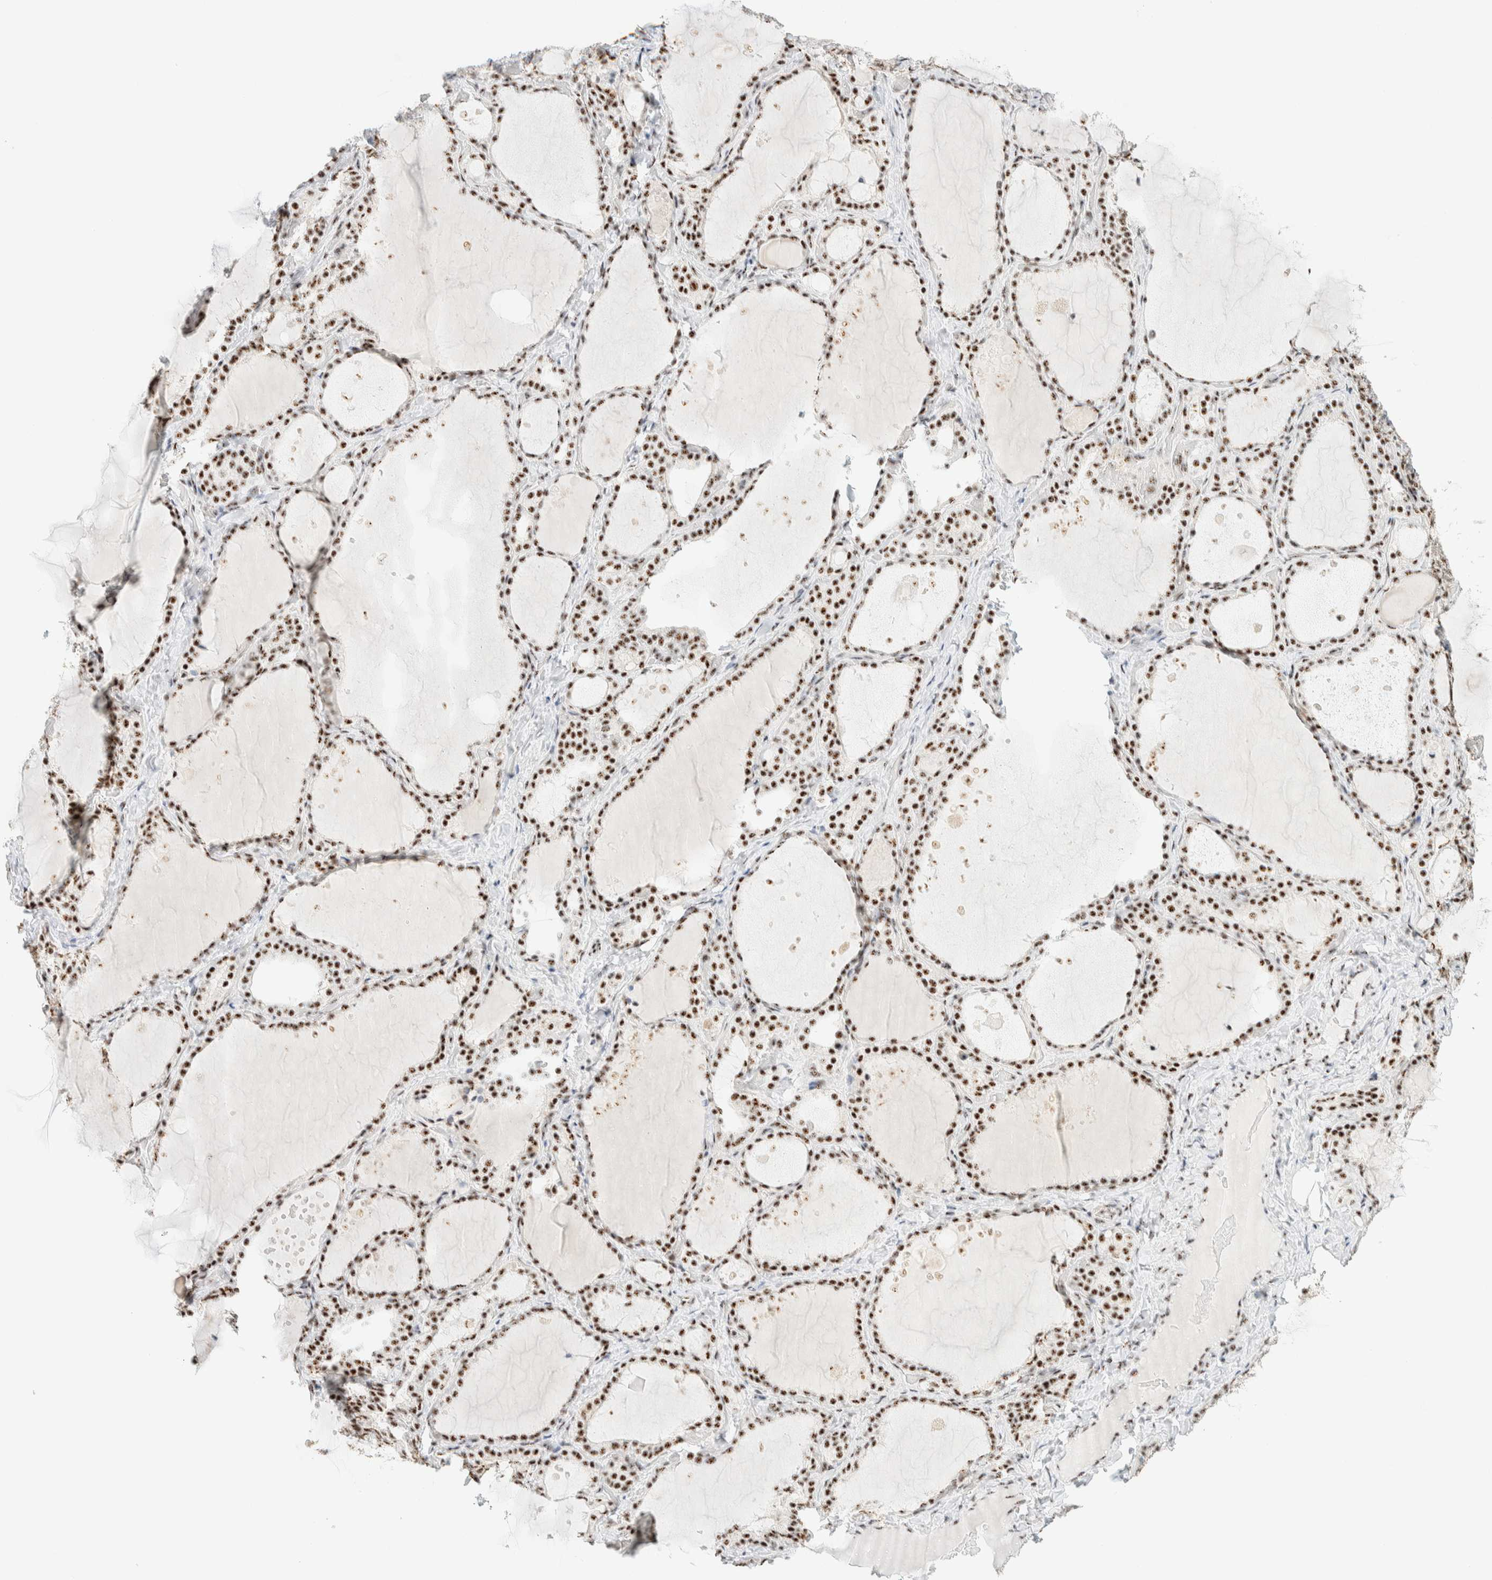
{"staining": {"intensity": "moderate", "quantity": ">75%", "location": "nuclear"}, "tissue": "thyroid gland", "cell_type": "Glandular cells", "image_type": "normal", "snomed": [{"axis": "morphology", "description": "Normal tissue, NOS"}, {"axis": "topography", "description": "Thyroid gland"}], "caption": "Immunohistochemical staining of unremarkable thyroid gland reveals >75% levels of moderate nuclear protein expression in about >75% of glandular cells.", "gene": "SON", "patient": {"sex": "female", "age": 44}}